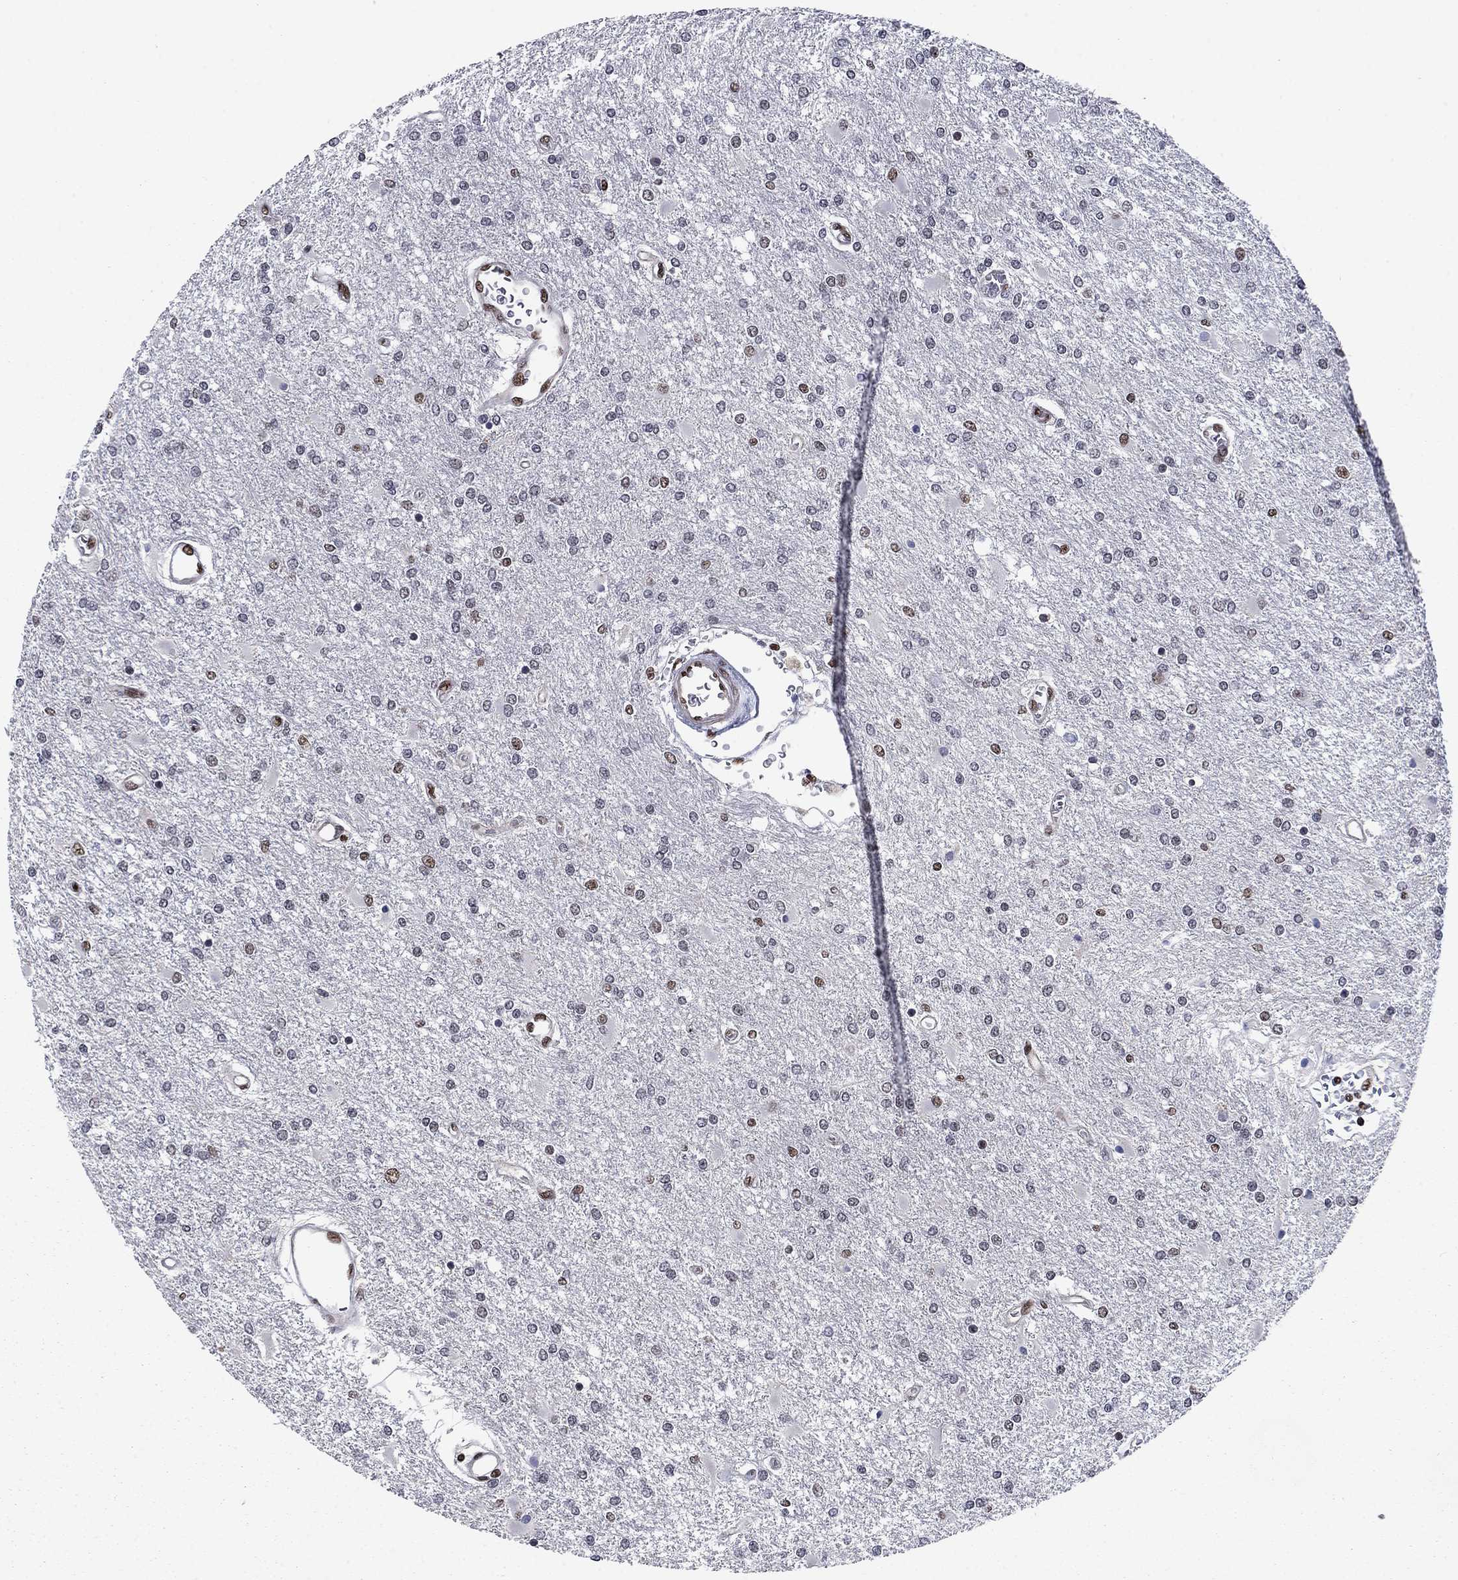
{"staining": {"intensity": "moderate", "quantity": "<25%", "location": "nuclear"}, "tissue": "glioma", "cell_type": "Tumor cells", "image_type": "cancer", "snomed": [{"axis": "morphology", "description": "Glioma, malignant, High grade"}, {"axis": "topography", "description": "Cerebral cortex"}], "caption": "High-magnification brightfield microscopy of glioma stained with DAB (3,3'-diaminobenzidine) (brown) and counterstained with hematoxylin (blue). tumor cells exhibit moderate nuclear staining is seen in about<25% of cells.", "gene": "RPRD1B", "patient": {"sex": "male", "age": 79}}